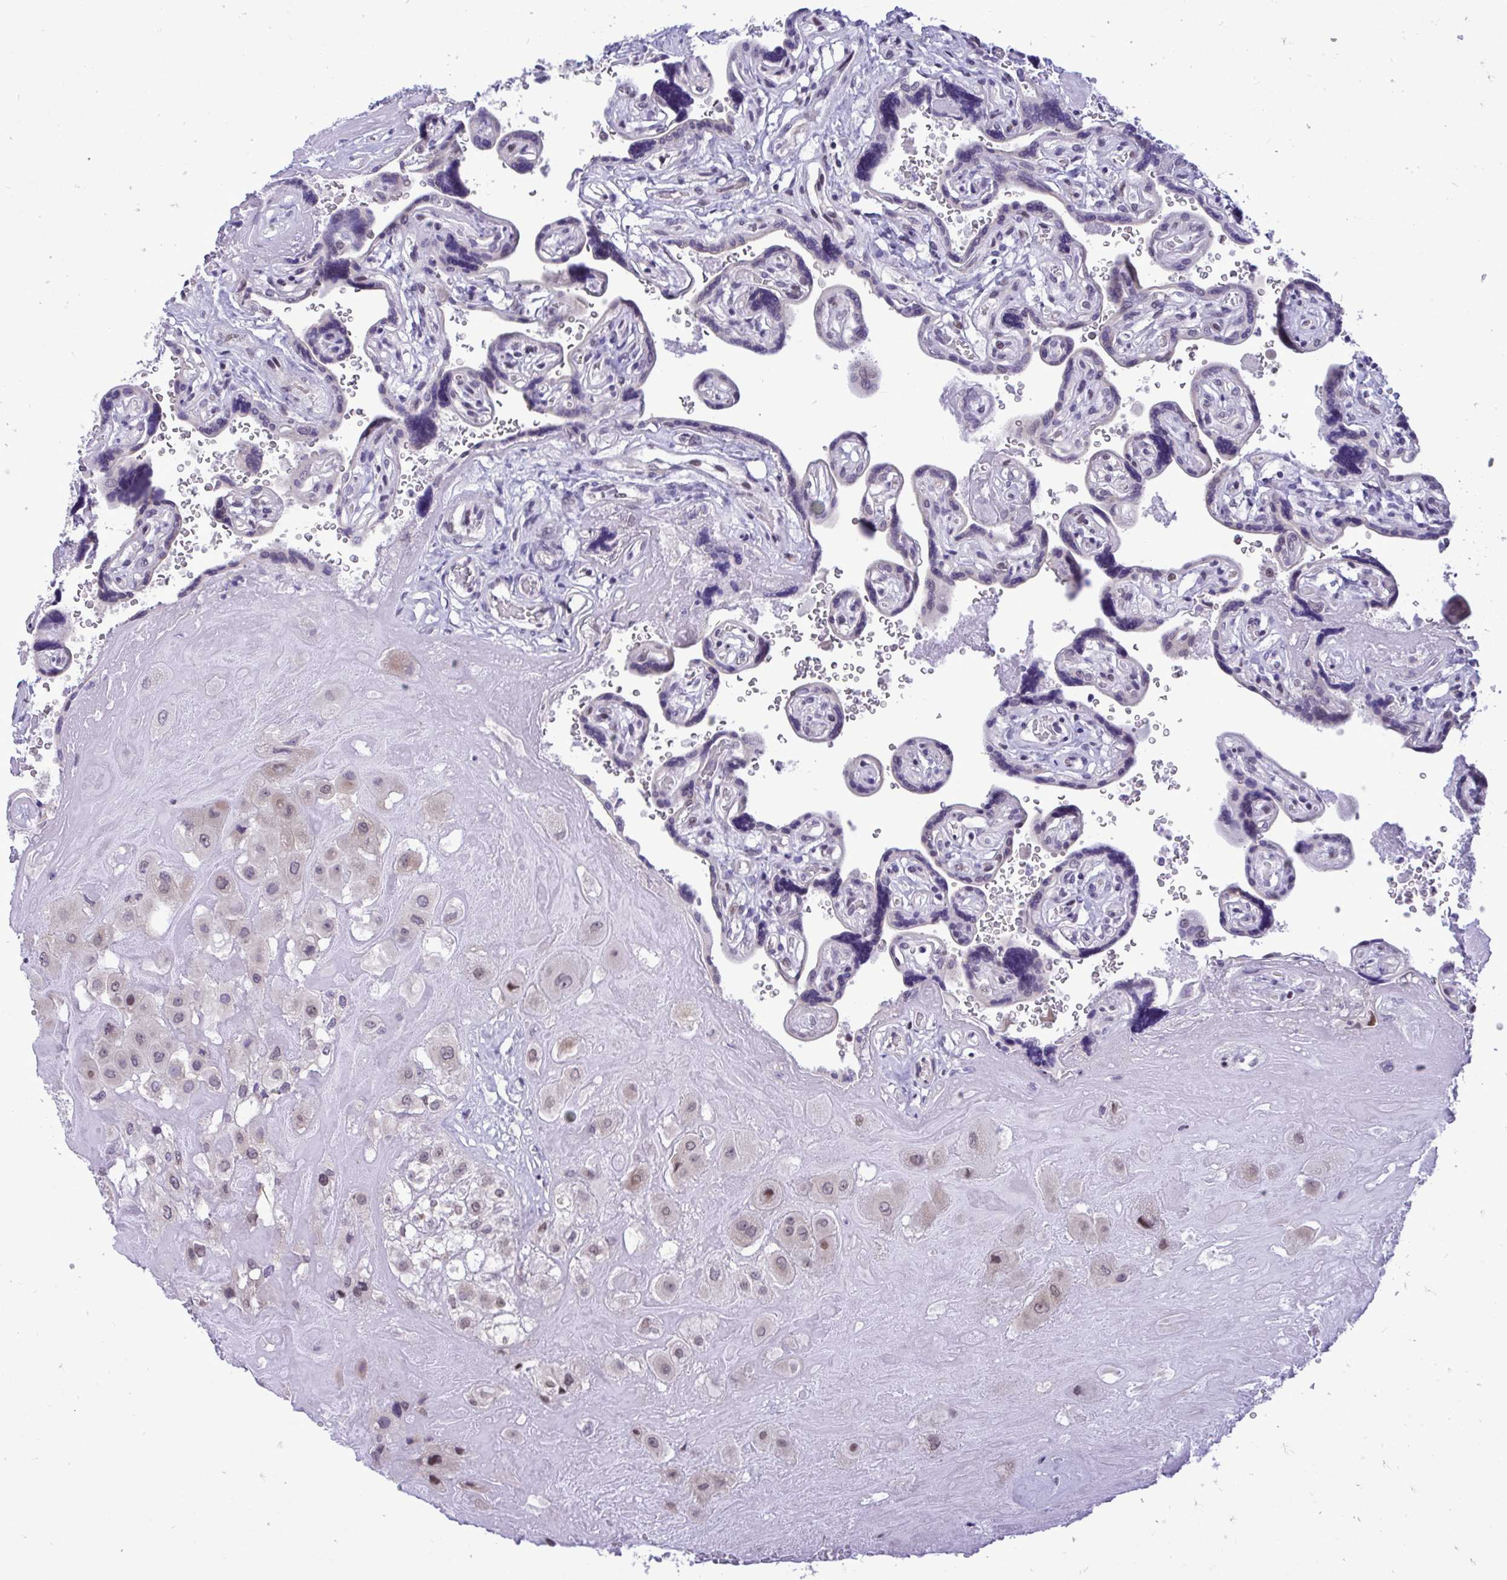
{"staining": {"intensity": "moderate", "quantity": "<25%", "location": "nuclear"}, "tissue": "placenta", "cell_type": "Decidual cells", "image_type": "normal", "snomed": [{"axis": "morphology", "description": "Normal tissue, NOS"}, {"axis": "topography", "description": "Placenta"}], "caption": "Benign placenta was stained to show a protein in brown. There is low levels of moderate nuclear positivity in about <25% of decidual cells.", "gene": "C1QL2", "patient": {"sex": "female", "age": 32}}